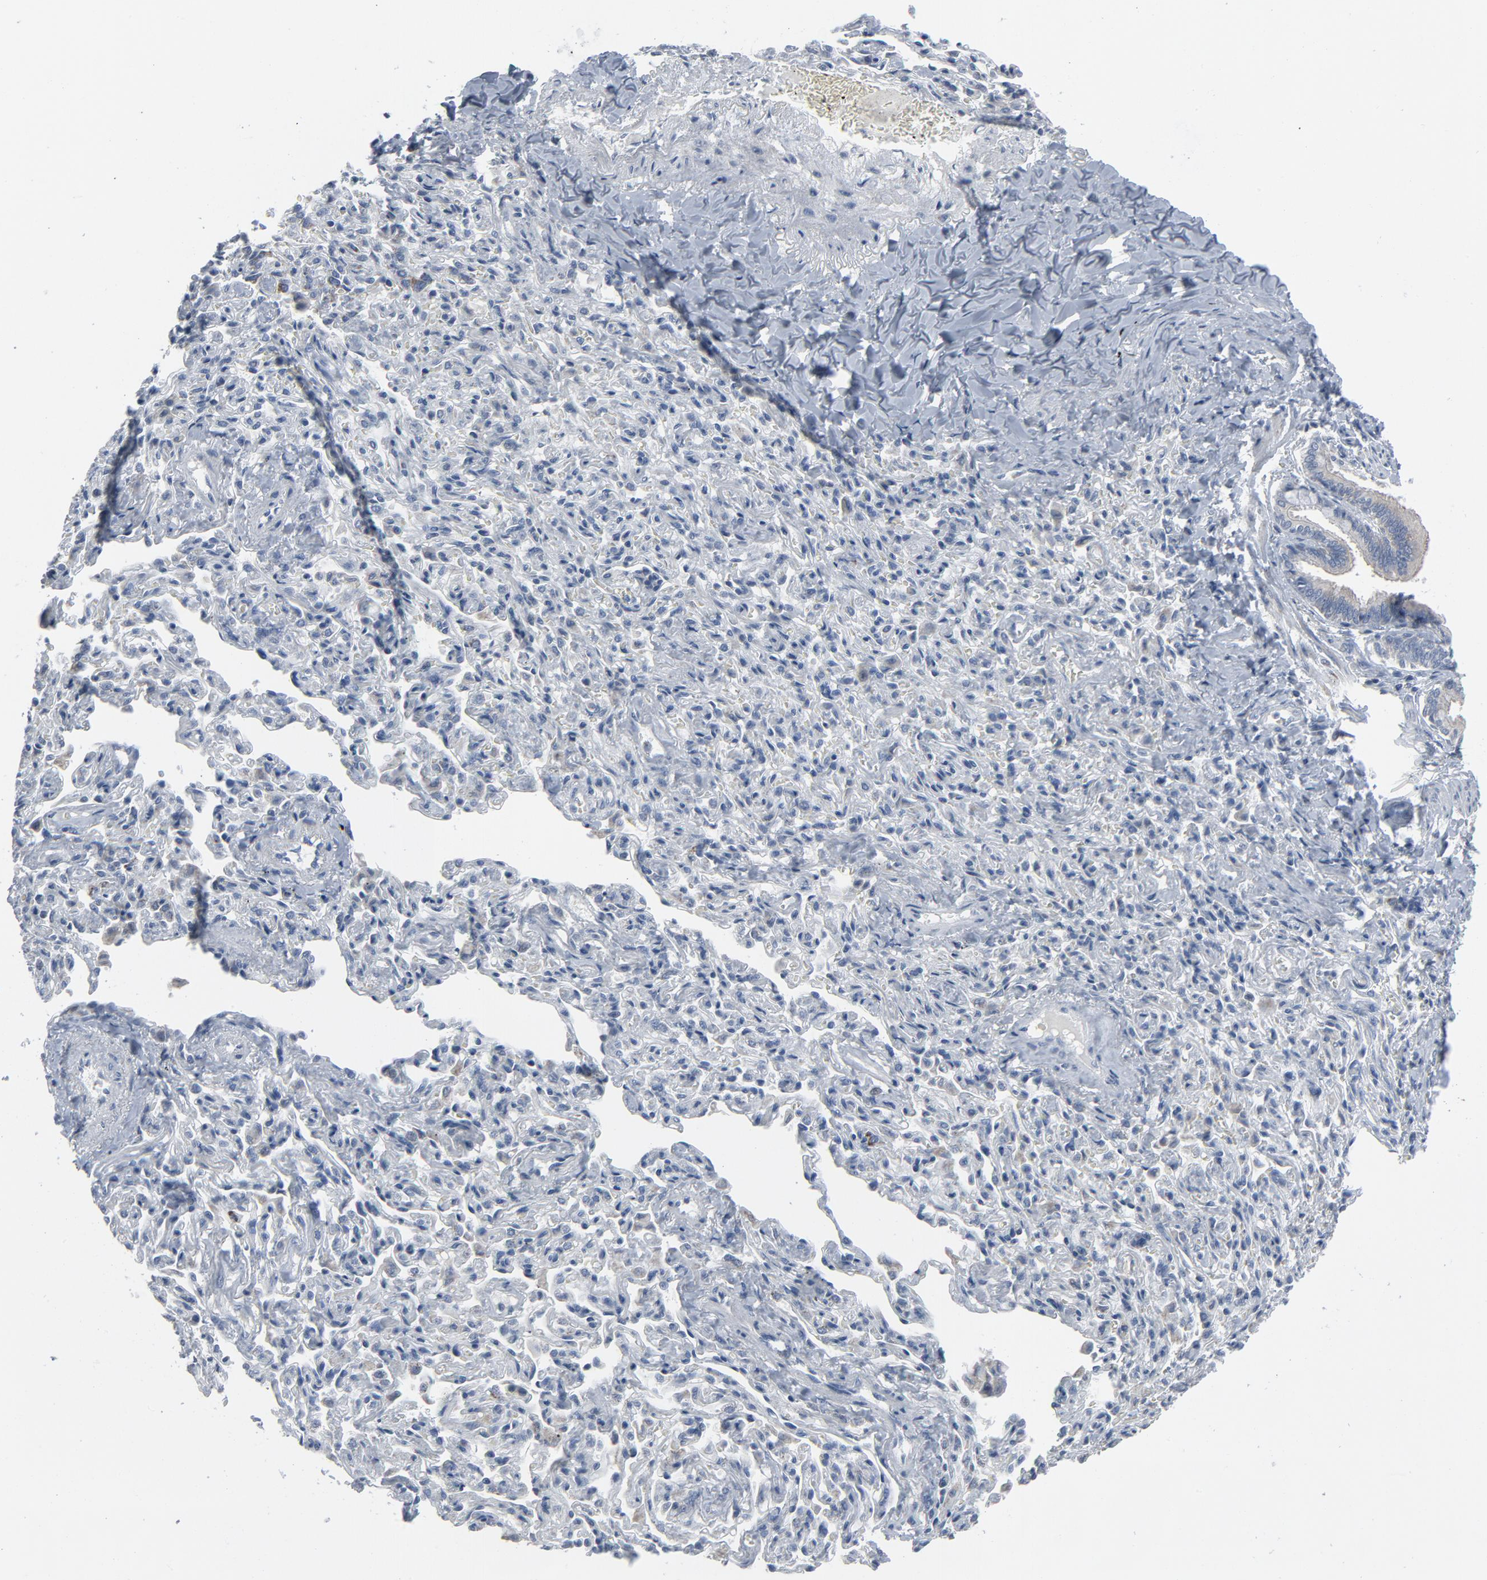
{"staining": {"intensity": "weak", "quantity": "25%-75%", "location": "cytoplasmic/membranous"}, "tissue": "bronchus", "cell_type": "Respiratory epithelial cells", "image_type": "normal", "snomed": [{"axis": "morphology", "description": "Normal tissue, NOS"}, {"axis": "topography", "description": "Lung"}], "caption": "A low amount of weak cytoplasmic/membranous positivity is appreciated in about 25%-75% of respiratory epithelial cells in benign bronchus.", "gene": "GPX2", "patient": {"sex": "male", "age": 64}}